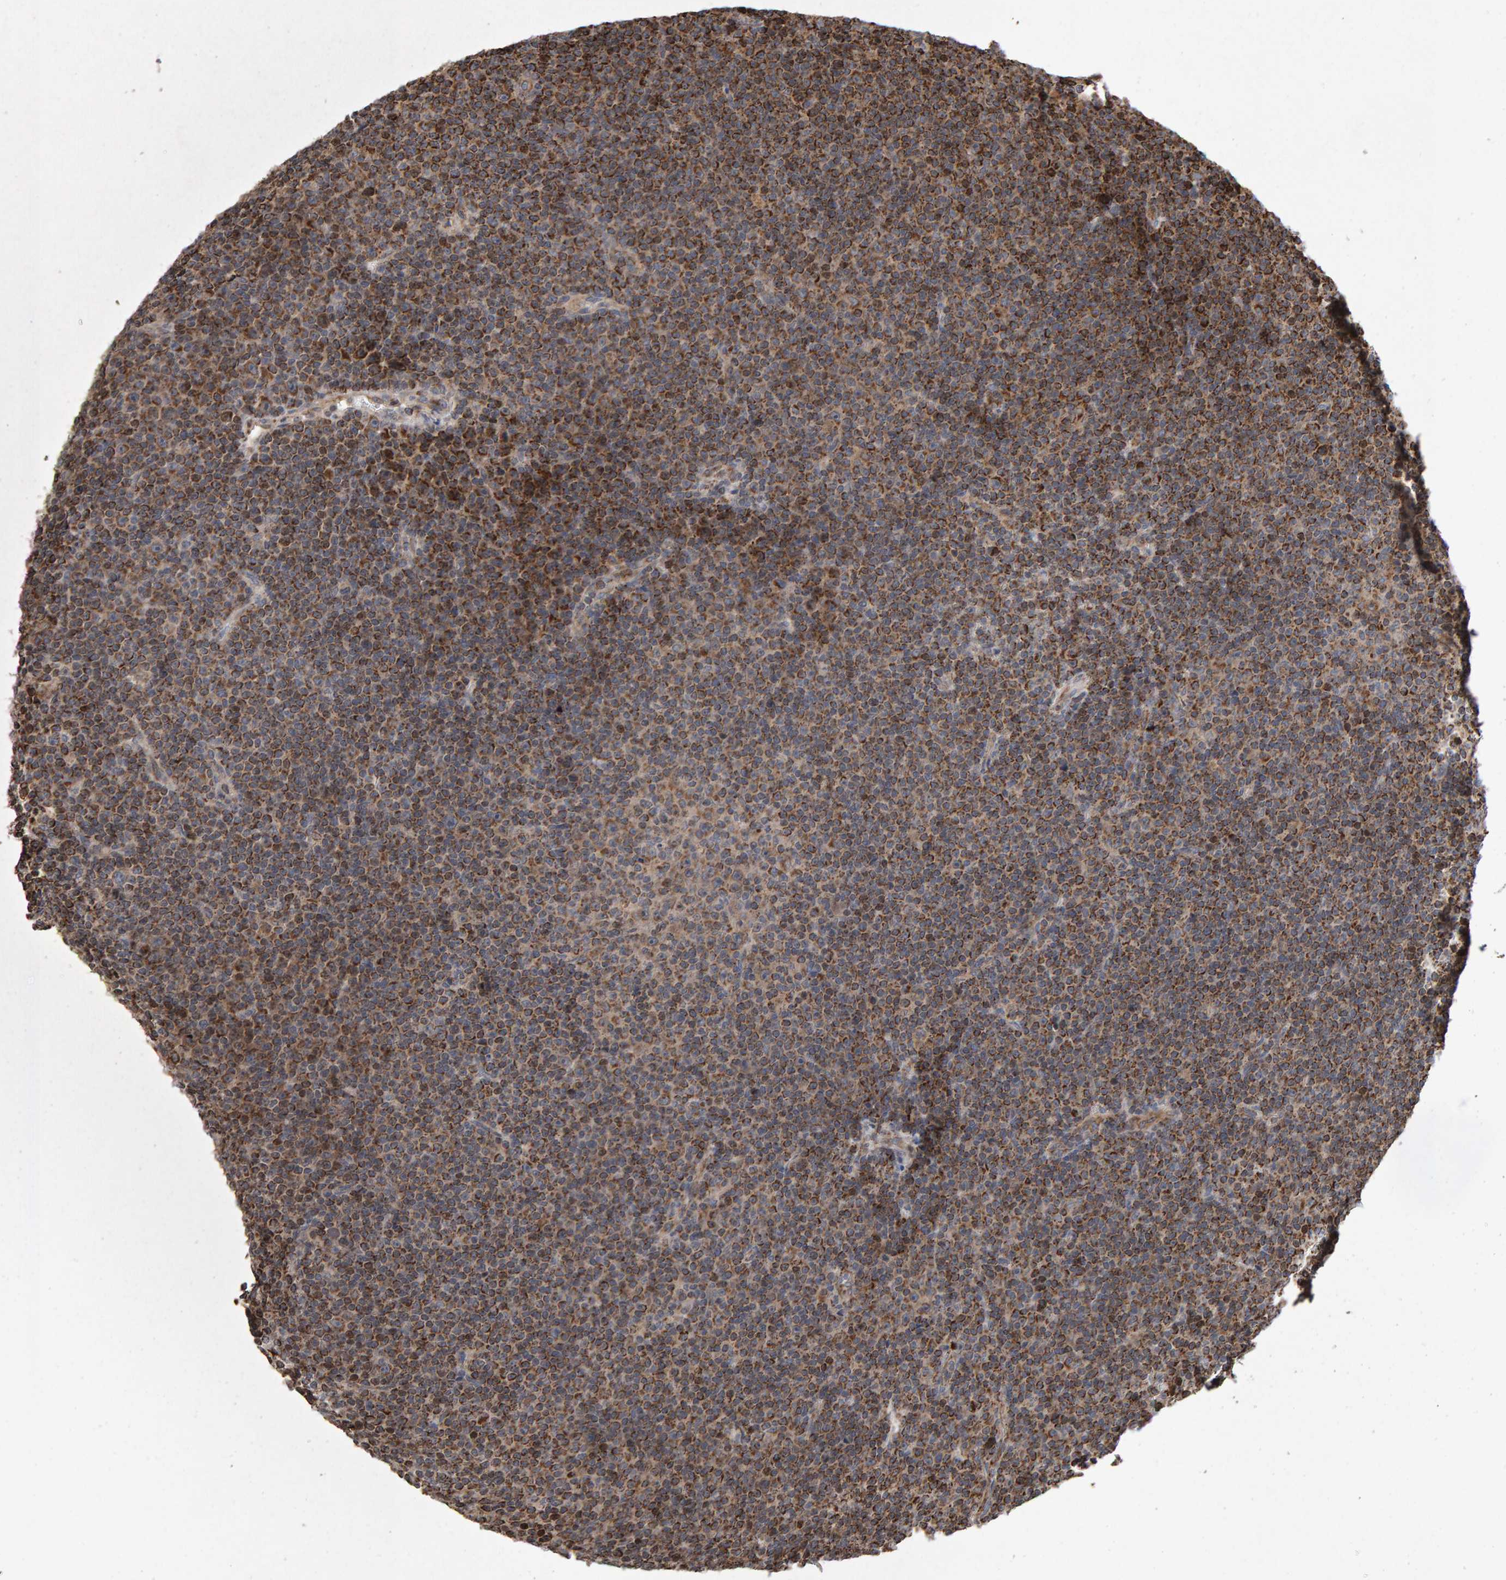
{"staining": {"intensity": "moderate", "quantity": ">75%", "location": "cytoplasmic/membranous"}, "tissue": "lymphoma", "cell_type": "Tumor cells", "image_type": "cancer", "snomed": [{"axis": "morphology", "description": "Malignant lymphoma, non-Hodgkin's type, Low grade"}, {"axis": "topography", "description": "Lymph node"}], "caption": "Immunohistochemistry (DAB) staining of low-grade malignant lymphoma, non-Hodgkin's type displays moderate cytoplasmic/membranous protein staining in about >75% of tumor cells.", "gene": "PECR", "patient": {"sex": "female", "age": 67}}